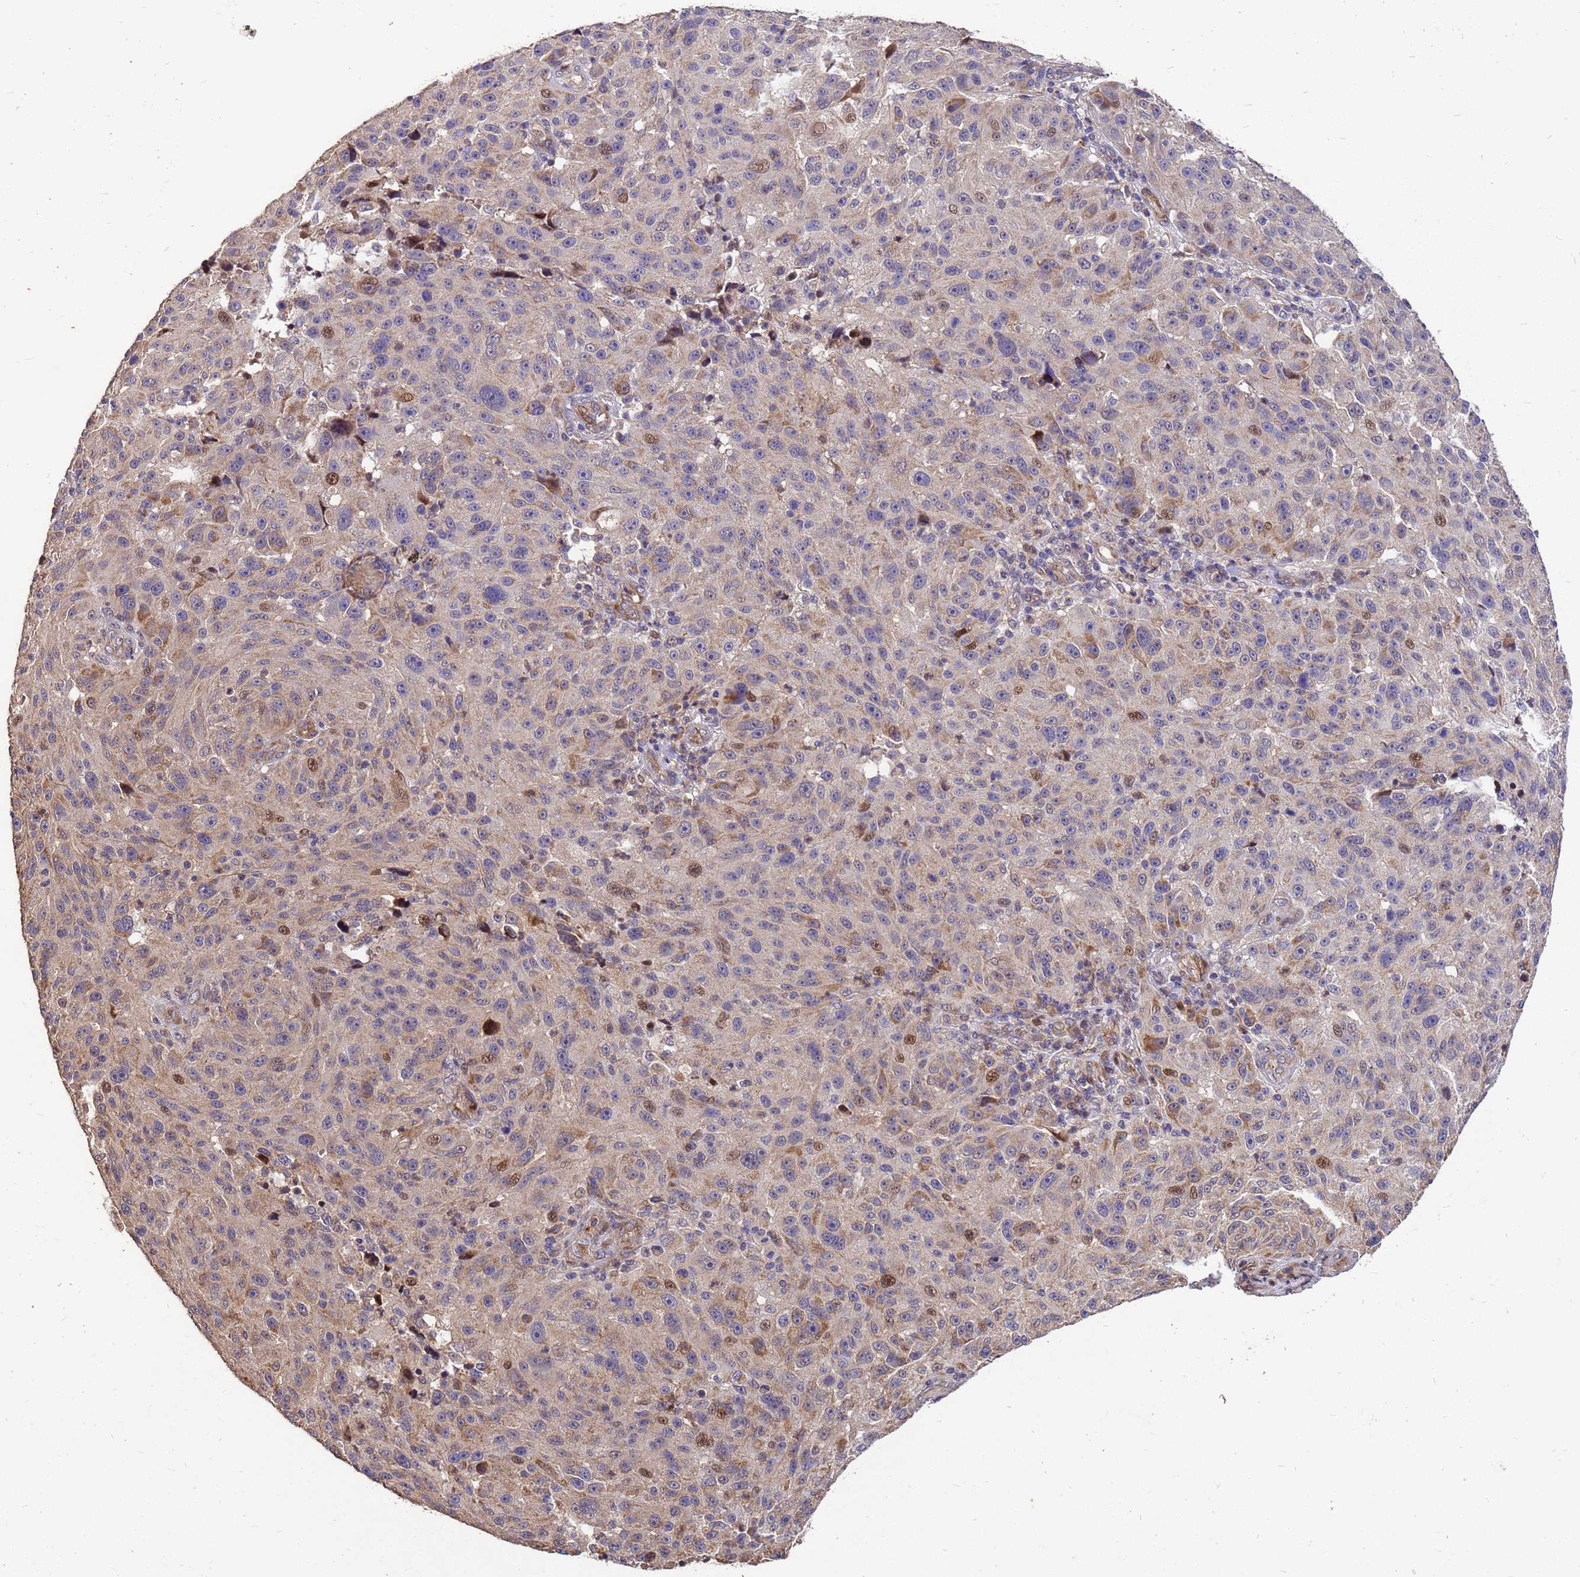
{"staining": {"intensity": "weak", "quantity": "25%-75%", "location": "cytoplasmic/membranous,nuclear"}, "tissue": "melanoma", "cell_type": "Tumor cells", "image_type": "cancer", "snomed": [{"axis": "morphology", "description": "Malignant melanoma, NOS"}, {"axis": "topography", "description": "Skin"}], "caption": "A low amount of weak cytoplasmic/membranous and nuclear positivity is identified in about 25%-75% of tumor cells in malignant melanoma tissue.", "gene": "RSPRY1", "patient": {"sex": "male", "age": 53}}